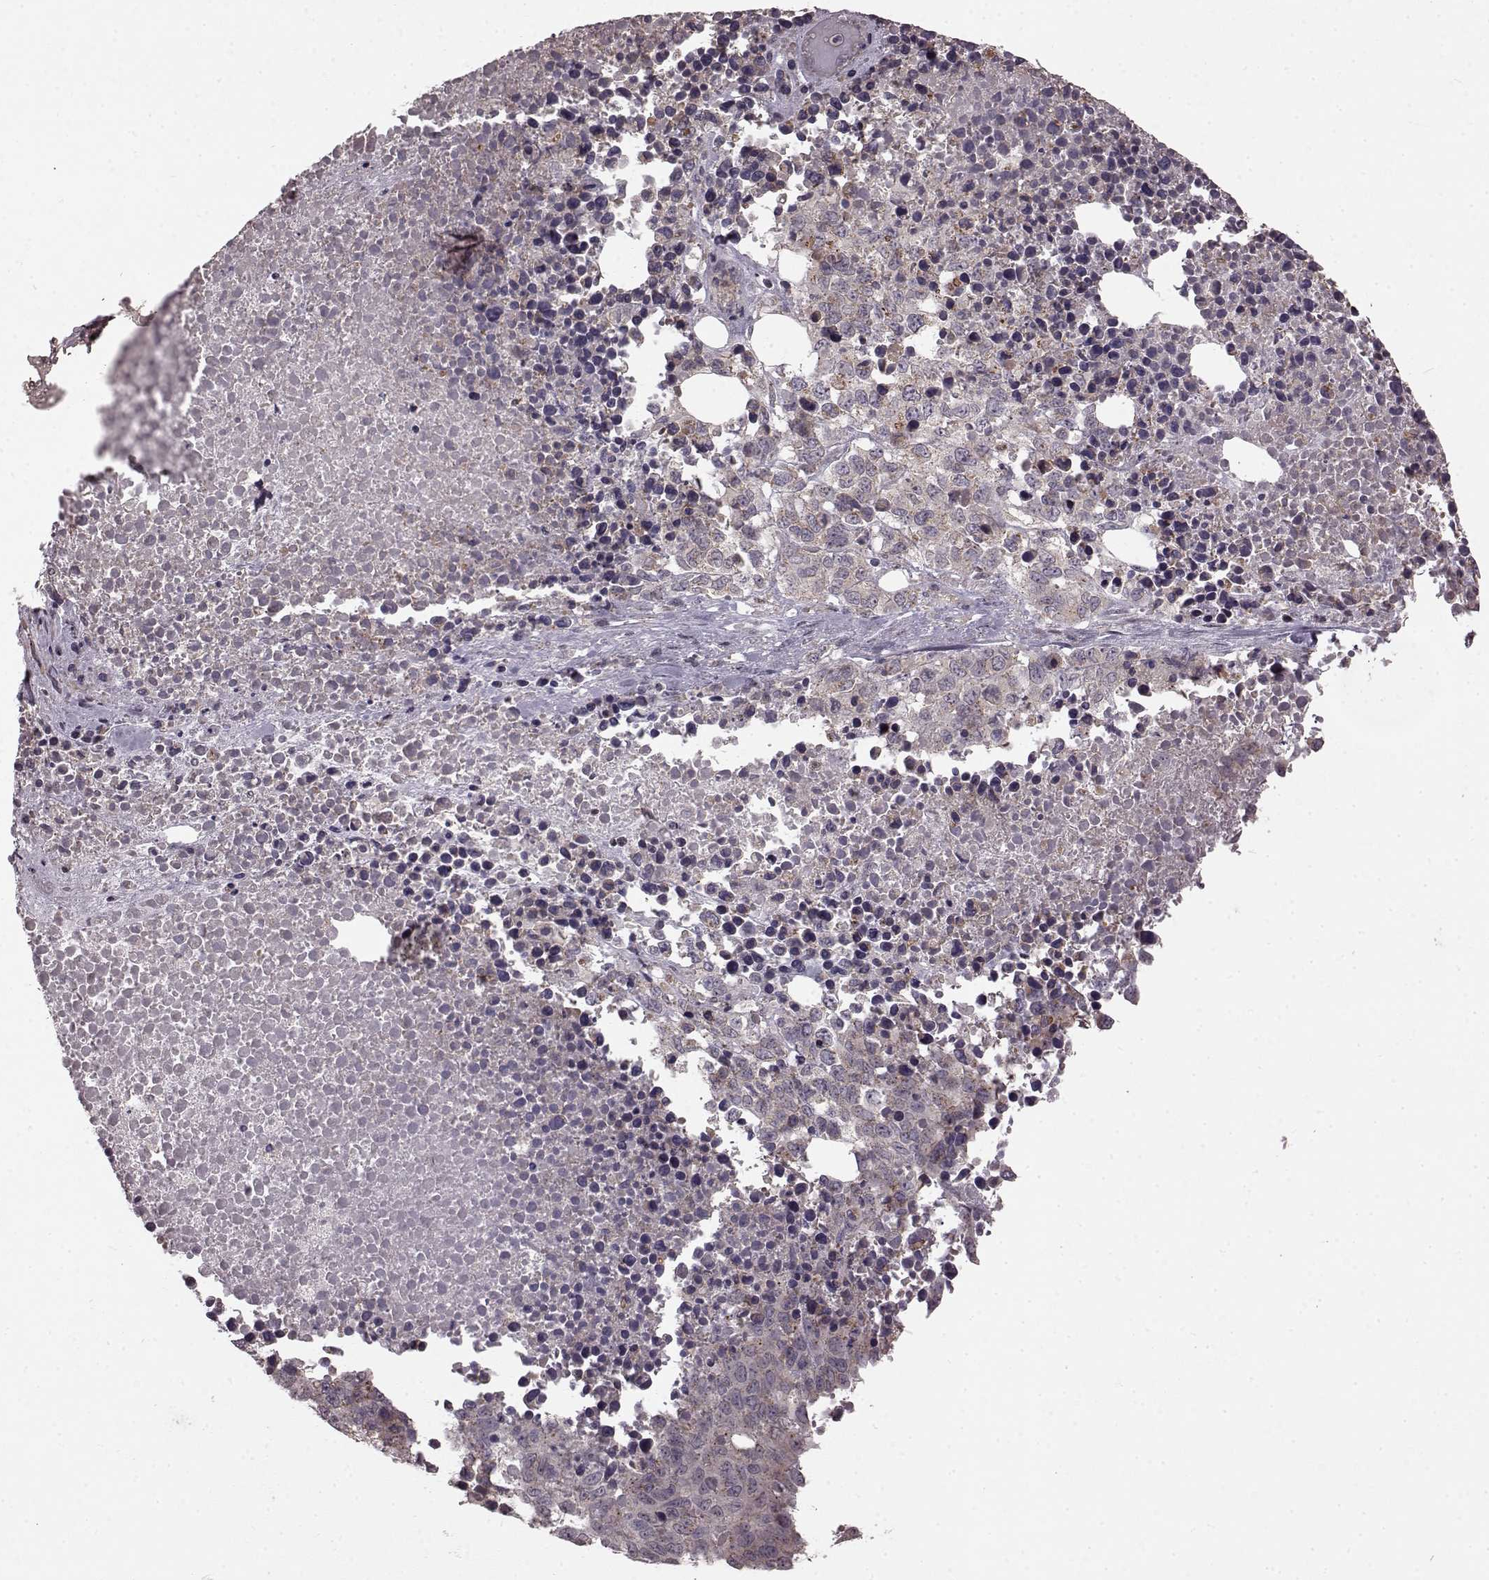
{"staining": {"intensity": "weak", "quantity": "<25%", "location": "cytoplasmic/membranous"}, "tissue": "melanoma", "cell_type": "Tumor cells", "image_type": "cancer", "snomed": [{"axis": "morphology", "description": "Malignant melanoma, Metastatic site"}, {"axis": "topography", "description": "Skin"}], "caption": "This is an immunohistochemistry image of human malignant melanoma (metastatic site). There is no staining in tumor cells.", "gene": "GSS", "patient": {"sex": "male", "age": 84}}